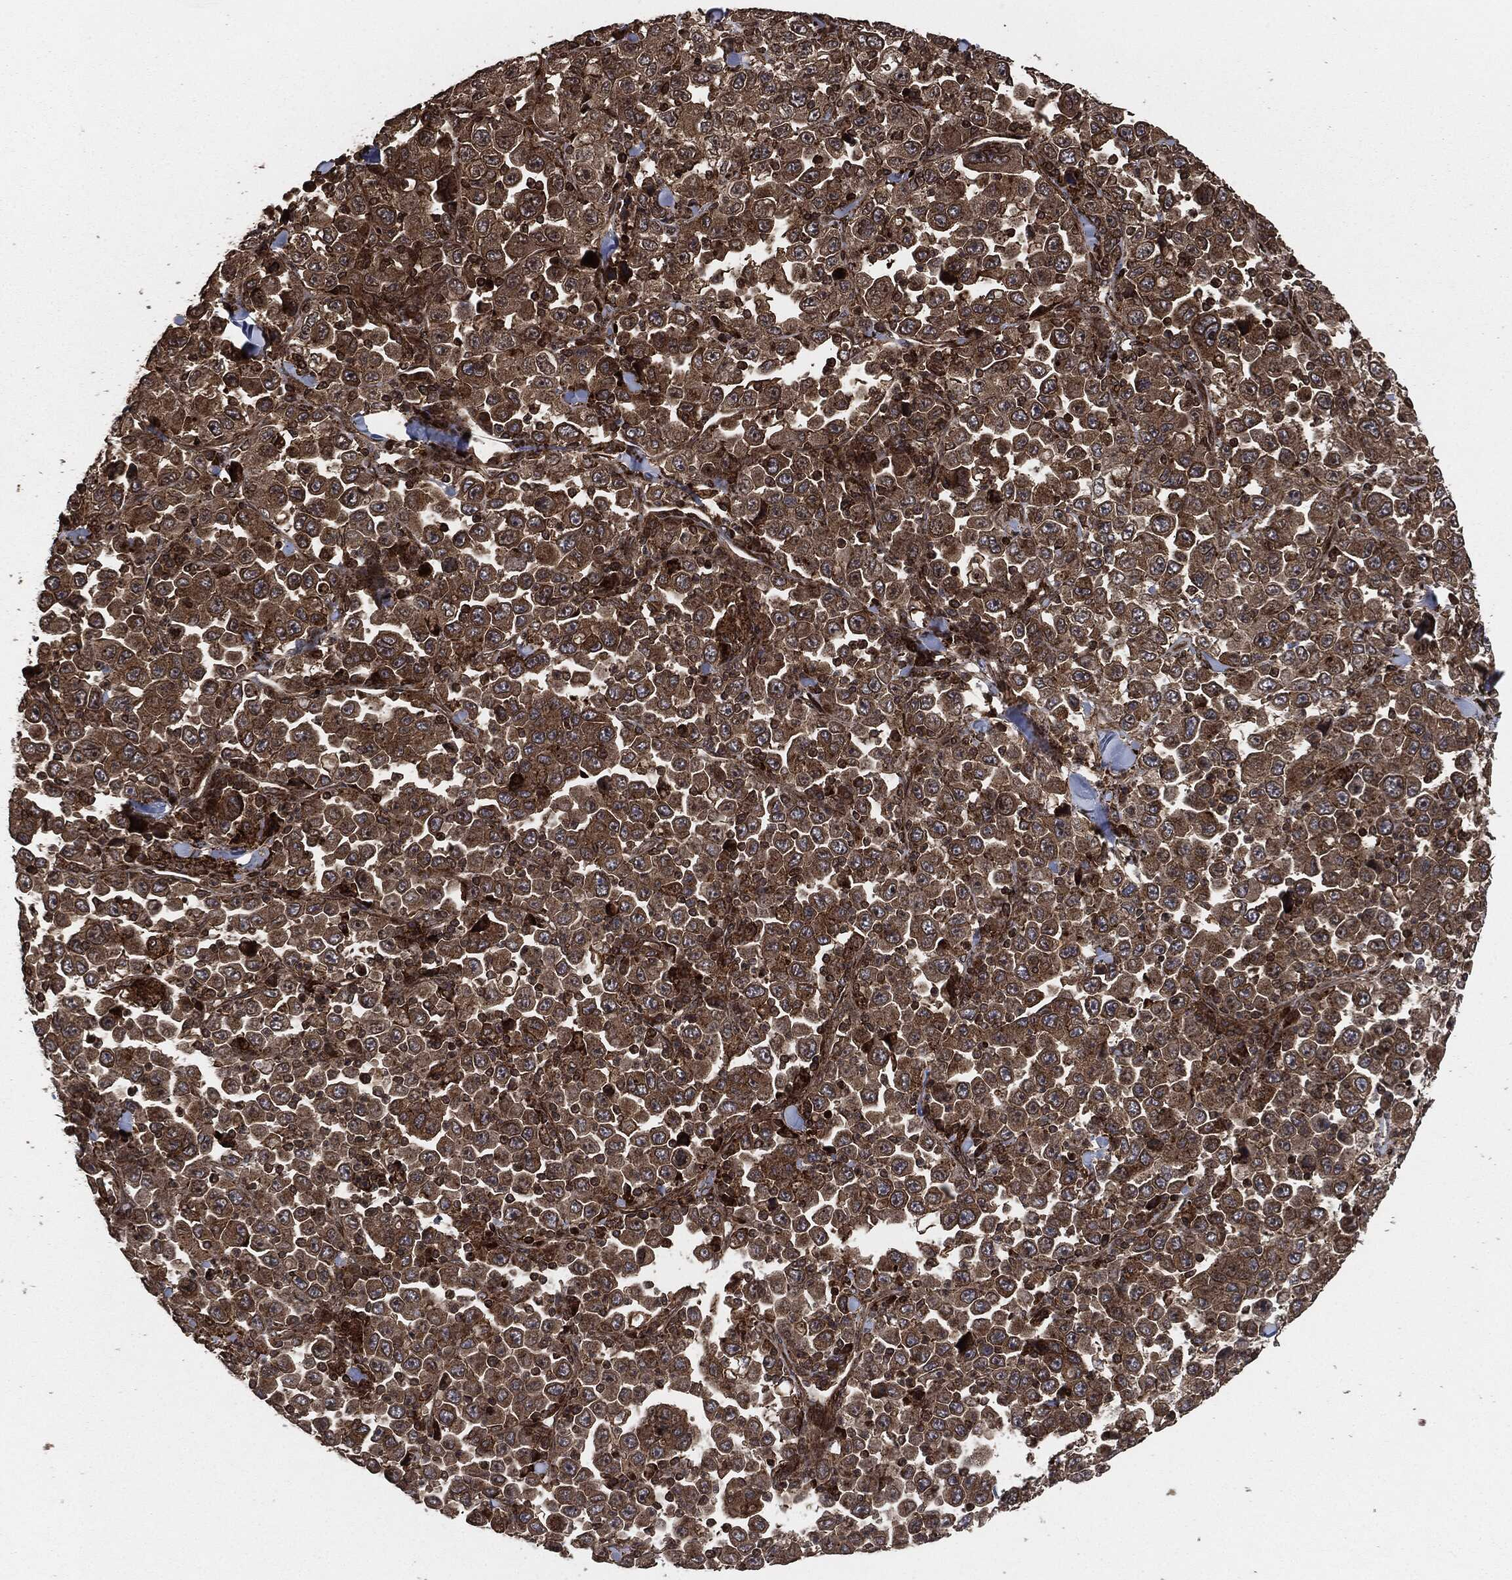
{"staining": {"intensity": "moderate", "quantity": ">75%", "location": "cytoplasmic/membranous"}, "tissue": "stomach cancer", "cell_type": "Tumor cells", "image_type": "cancer", "snomed": [{"axis": "morphology", "description": "Normal tissue, NOS"}, {"axis": "morphology", "description": "Adenocarcinoma, NOS"}, {"axis": "topography", "description": "Stomach, upper"}, {"axis": "topography", "description": "Stomach"}], "caption": "Tumor cells demonstrate medium levels of moderate cytoplasmic/membranous staining in about >75% of cells in stomach cancer.", "gene": "IFIT1", "patient": {"sex": "male", "age": 59}}